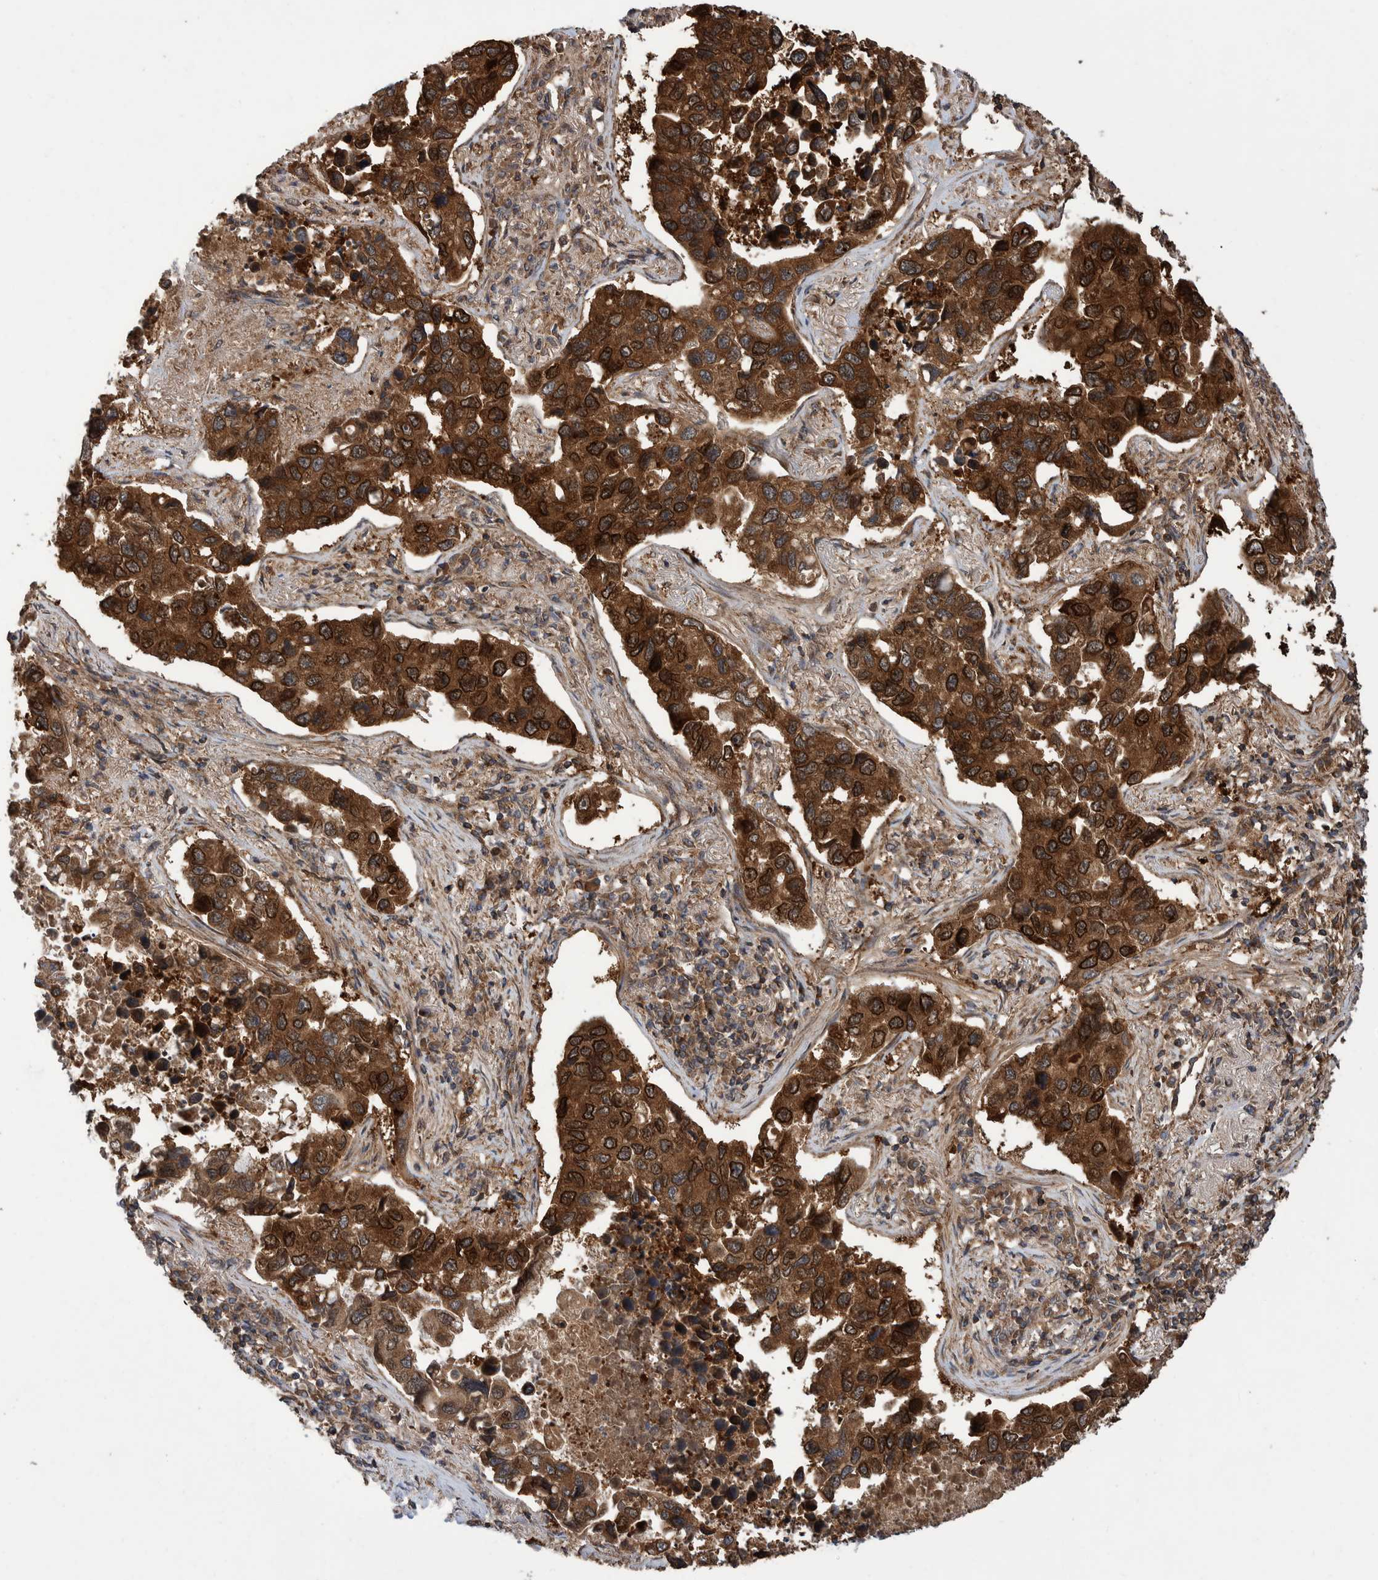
{"staining": {"intensity": "strong", "quantity": ">75%", "location": "cytoplasmic/membranous"}, "tissue": "lung cancer", "cell_type": "Tumor cells", "image_type": "cancer", "snomed": [{"axis": "morphology", "description": "Adenocarcinoma, NOS"}, {"axis": "topography", "description": "Lung"}], "caption": "A brown stain highlights strong cytoplasmic/membranous staining of a protein in lung cancer tumor cells.", "gene": "VBP1", "patient": {"sex": "male", "age": 64}}